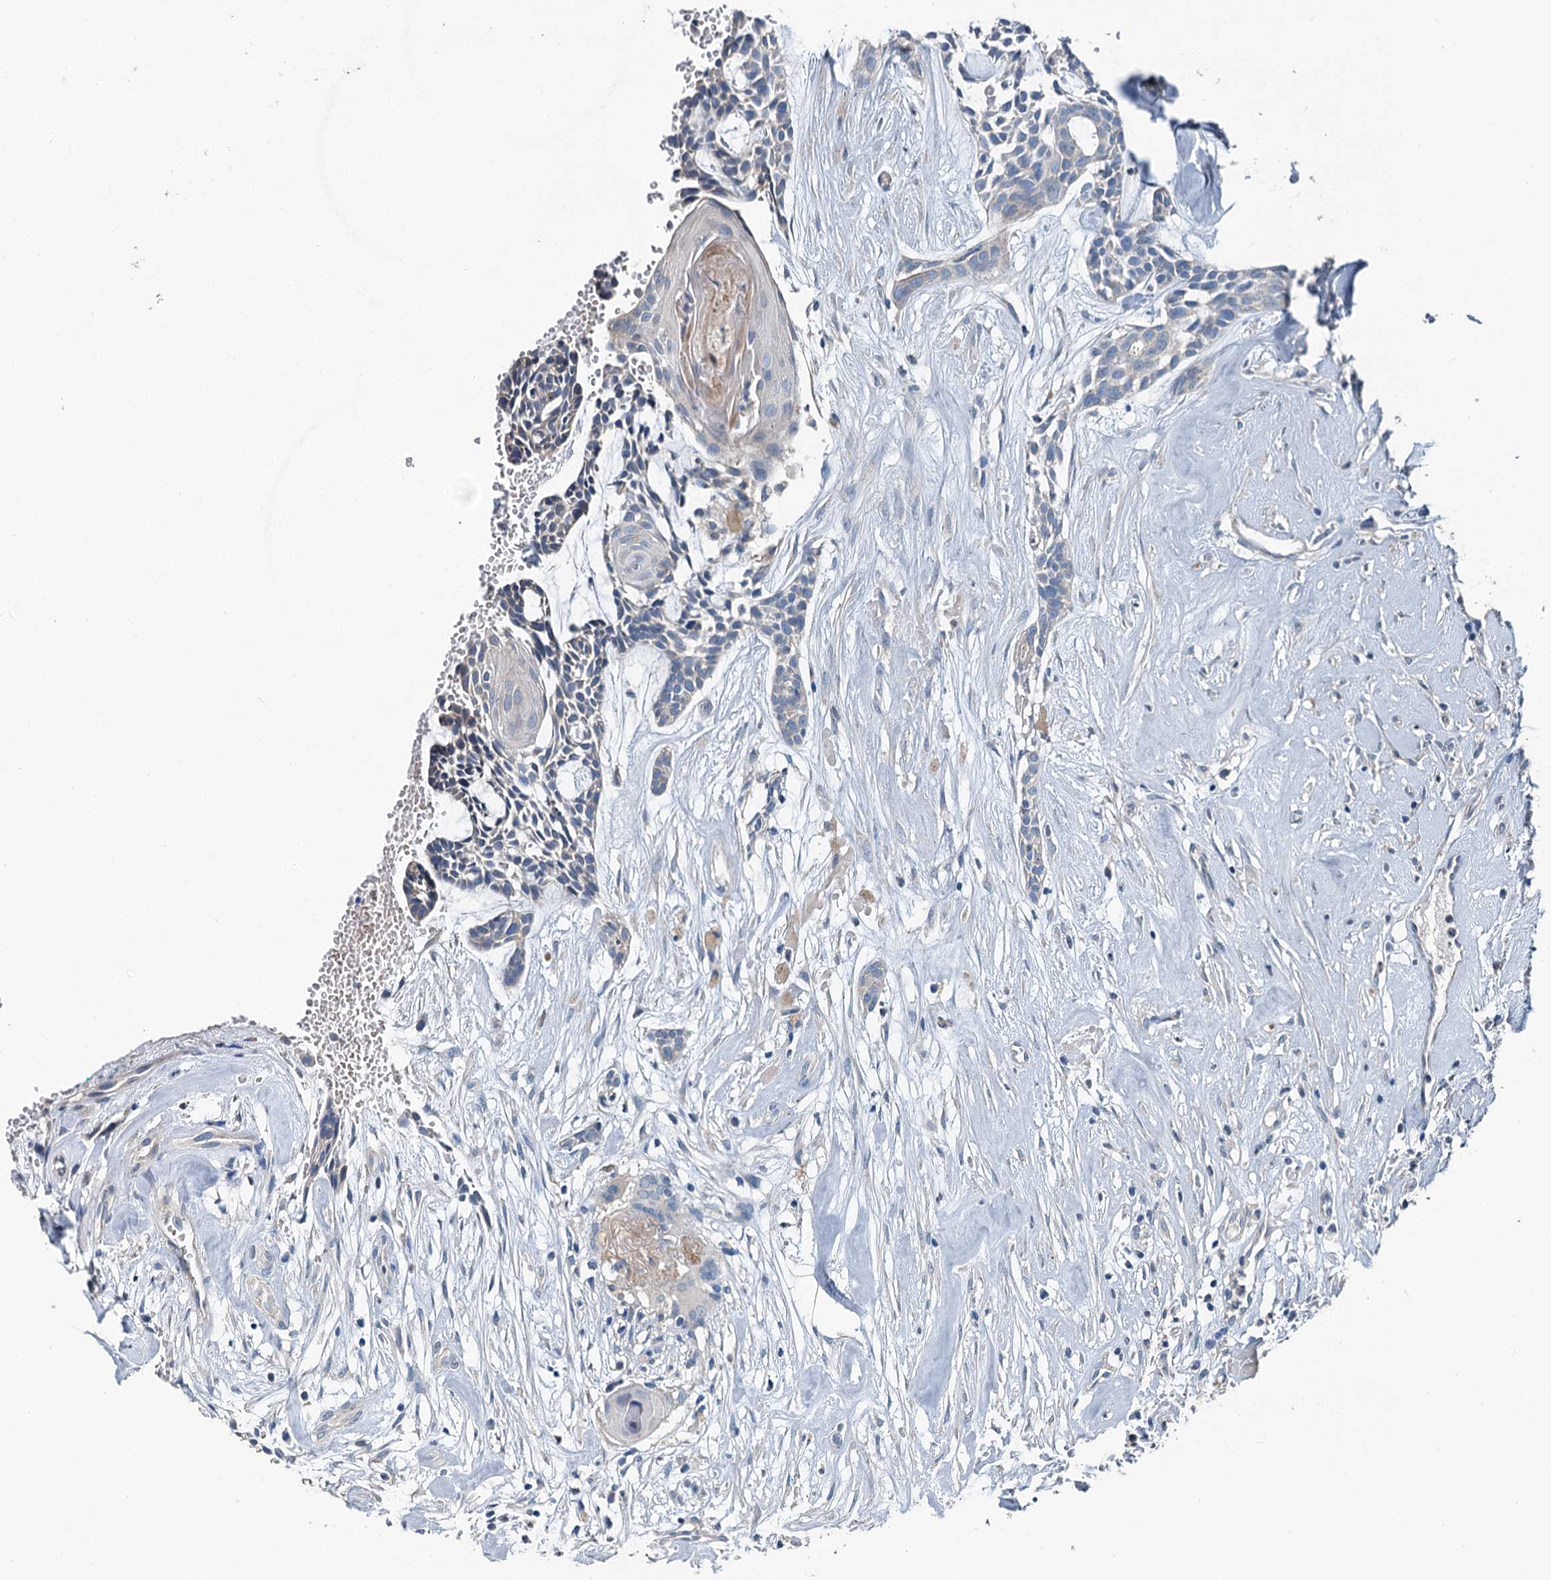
{"staining": {"intensity": "negative", "quantity": "none", "location": "none"}, "tissue": "head and neck cancer", "cell_type": "Tumor cells", "image_type": "cancer", "snomed": [{"axis": "morphology", "description": "Adenocarcinoma, NOS"}, {"axis": "topography", "description": "Subcutis"}, {"axis": "topography", "description": "Head-Neck"}], "caption": "DAB immunohistochemical staining of adenocarcinoma (head and neck) demonstrates no significant staining in tumor cells.", "gene": "C6orf120", "patient": {"sex": "female", "age": 73}}